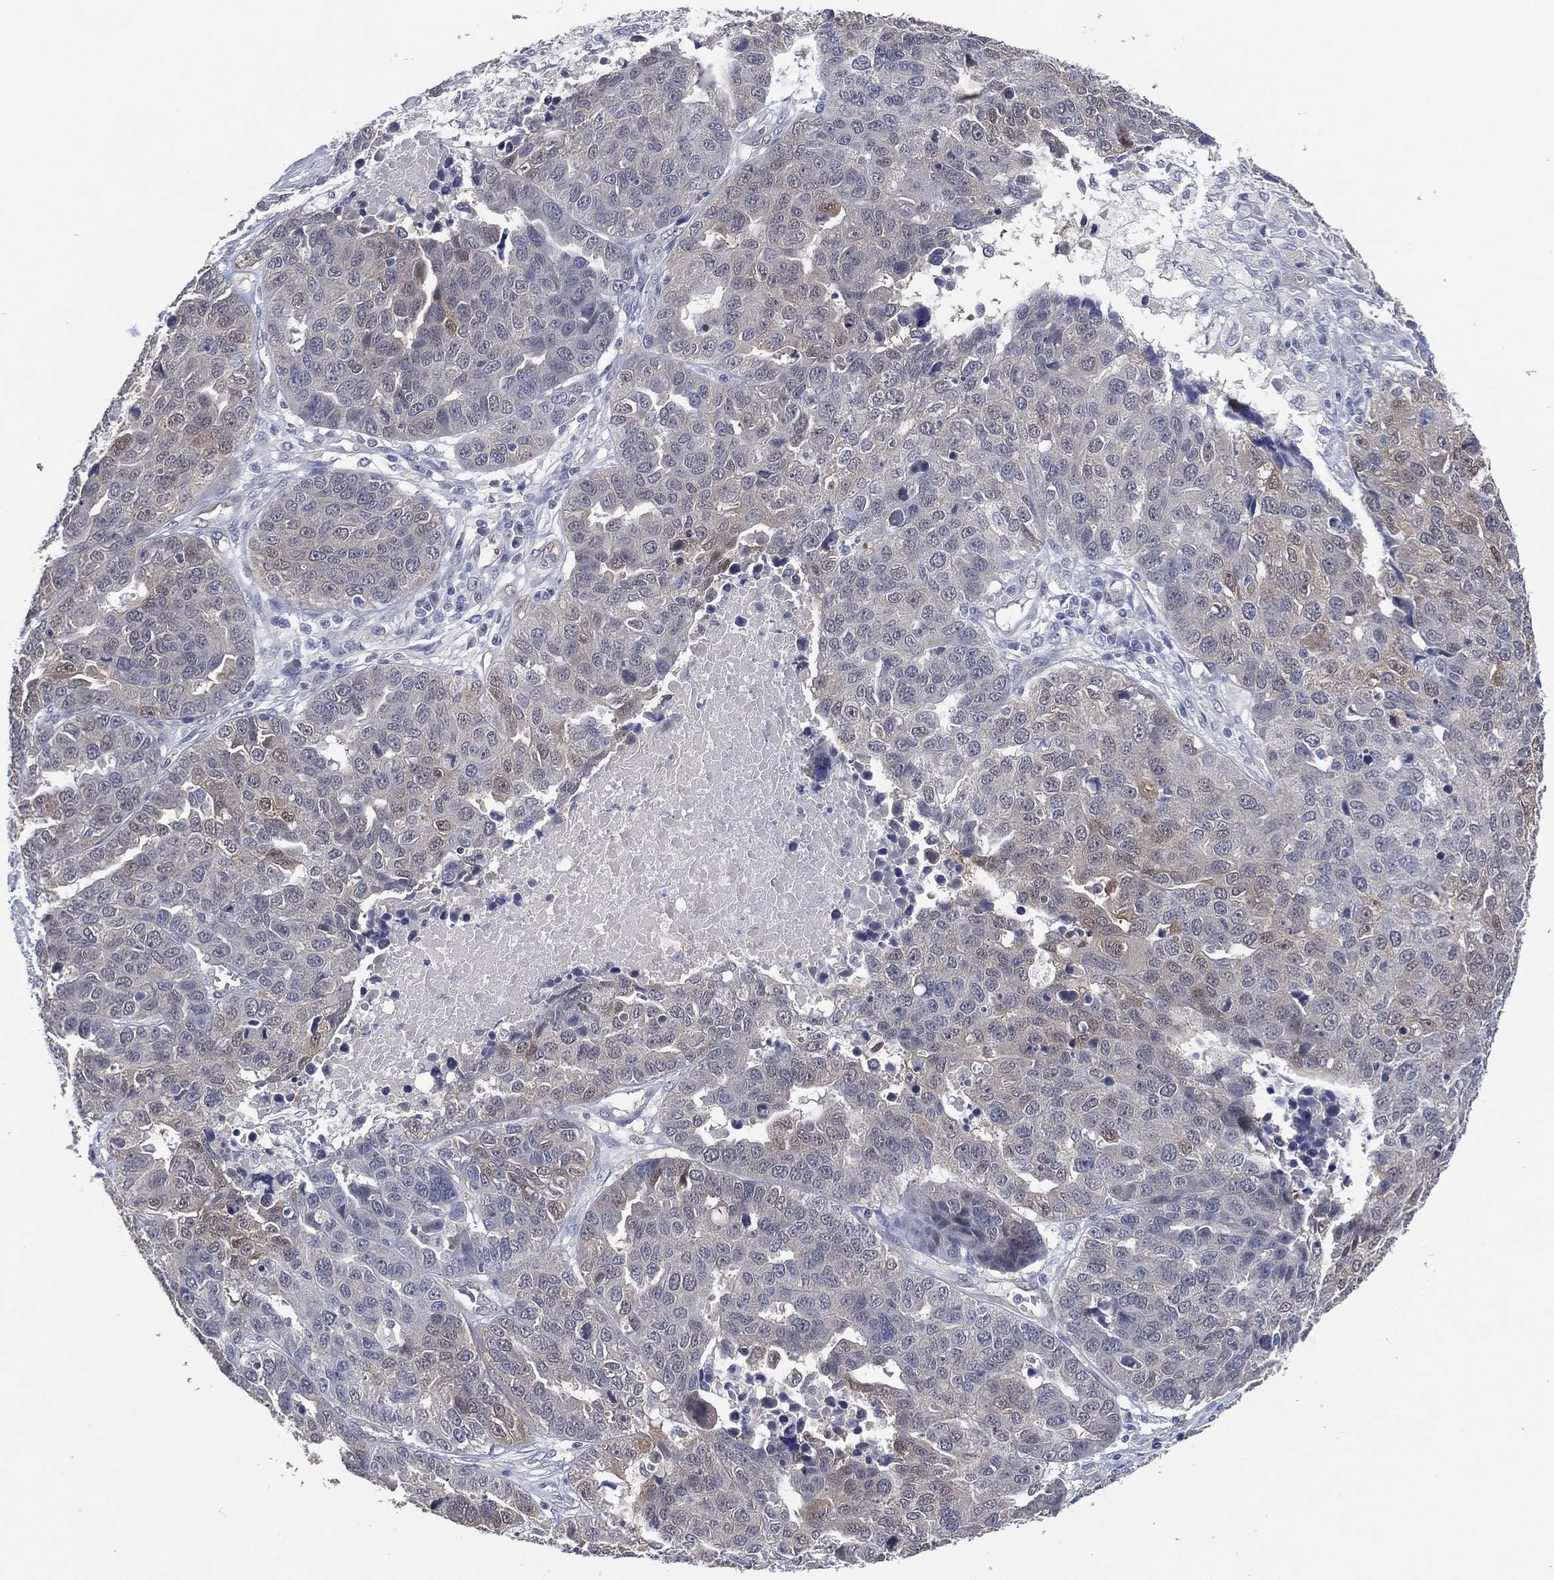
{"staining": {"intensity": "negative", "quantity": "none", "location": "none"}, "tissue": "ovarian cancer", "cell_type": "Tumor cells", "image_type": "cancer", "snomed": [{"axis": "morphology", "description": "Cystadenocarcinoma, serous, NOS"}, {"axis": "topography", "description": "Ovary"}], "caption": "Protein analysis of serous cystadenocarcinoma (ovarian) reveals no significant expression in tumor cells.", "gene": "AK1", "patient": {"sex": "female", "age": 87}}